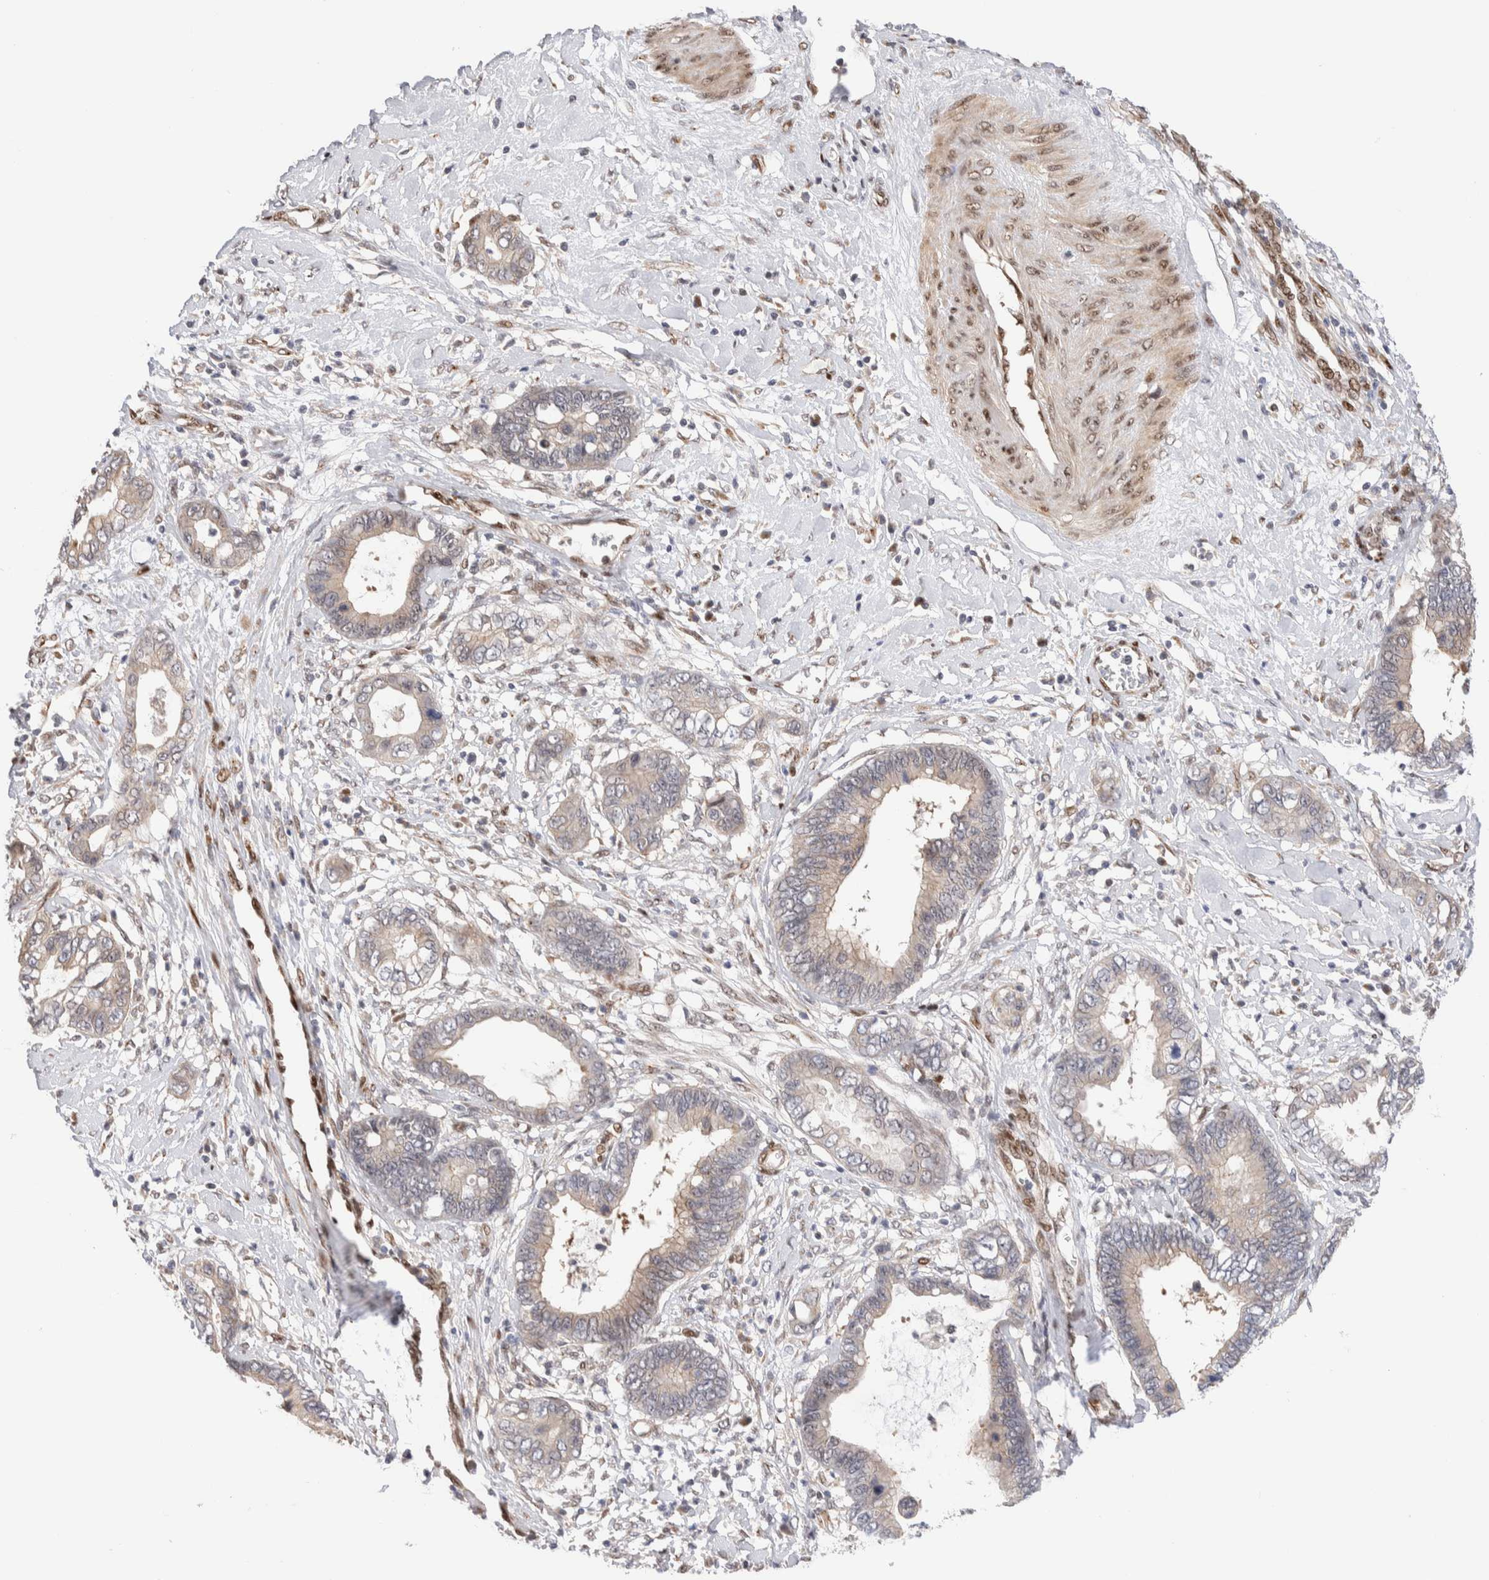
{"staining": {"intensity": "weak", "quantity": "<25%", "location": "nuclear"}, "tissue": "cervical cancer", "cell_type": "Tumor cells", "image_type": "cancer", "snomed": [{"axis": "morphology", "description": "Adenocarcinoma, NOS"}, {"axis": "topography", "description": "Cervix"}], "caption": "Human adenocarcinoma (cervical) stained for a protein using IHC displays no staining in tumor cells.", "gene": "NSMAF", "patient": {"sex": "female", "age": 44}}